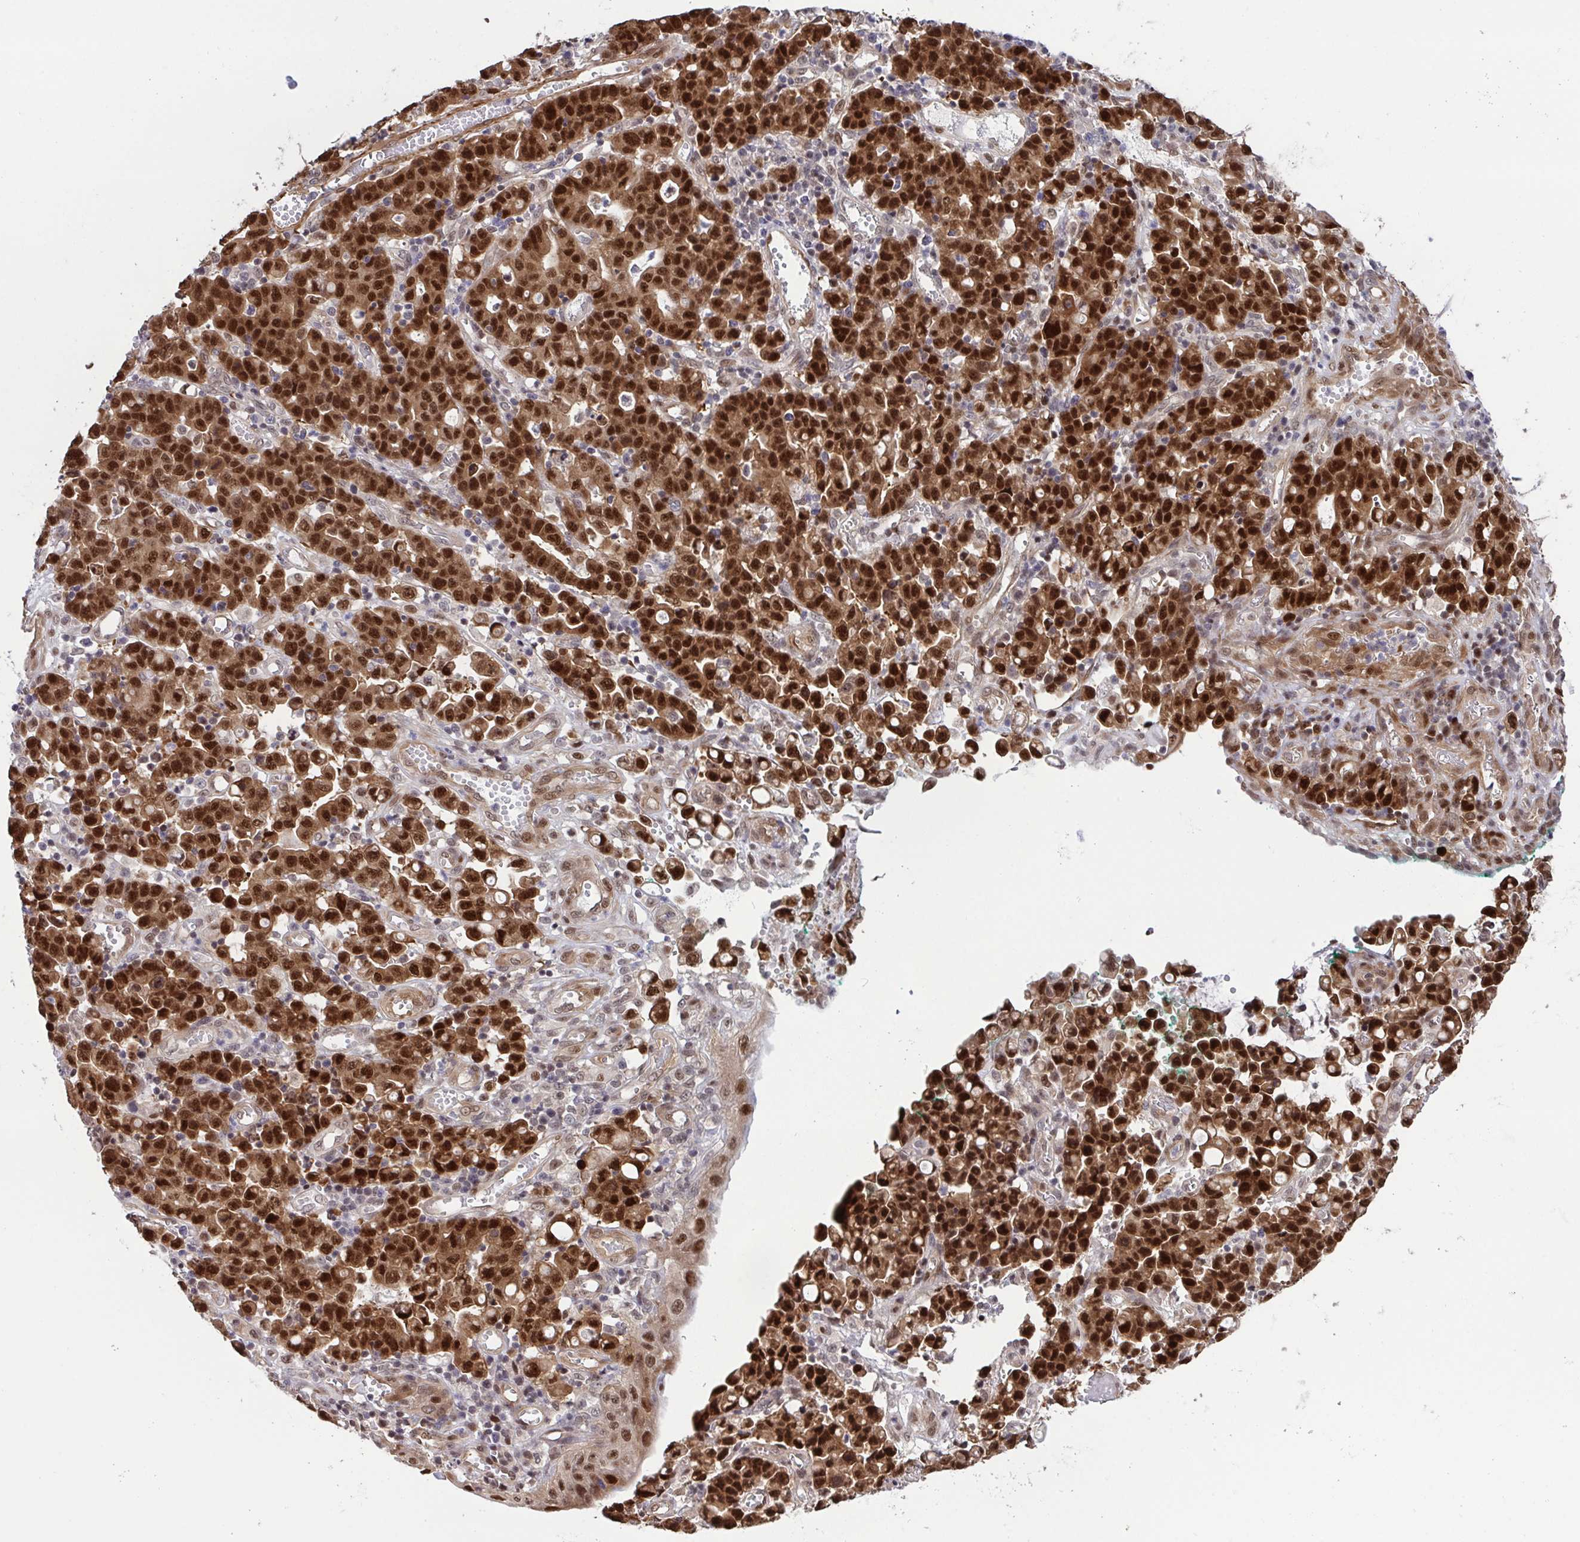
{"staining": {"intensity": "strong", "quantity": ">75%", "location": "nuclear"}, "tissue": "stomach cancer", "cell_type": "Tumor cells", "image_type": "cancer", "snomed": [{"axis": "morphology", "description": "Adenocarcinoma, NOS"}, {"axis": "topography", "description": "Stomach, upper"}], "caption": "Brown immunohistochemical staining in adenocarcinoma (stomach) reveals strong nuclear positivity in about >75% of tumor cells.", "gene": "DNAJB1", "patient": {"sex": "male", "age": 69}}